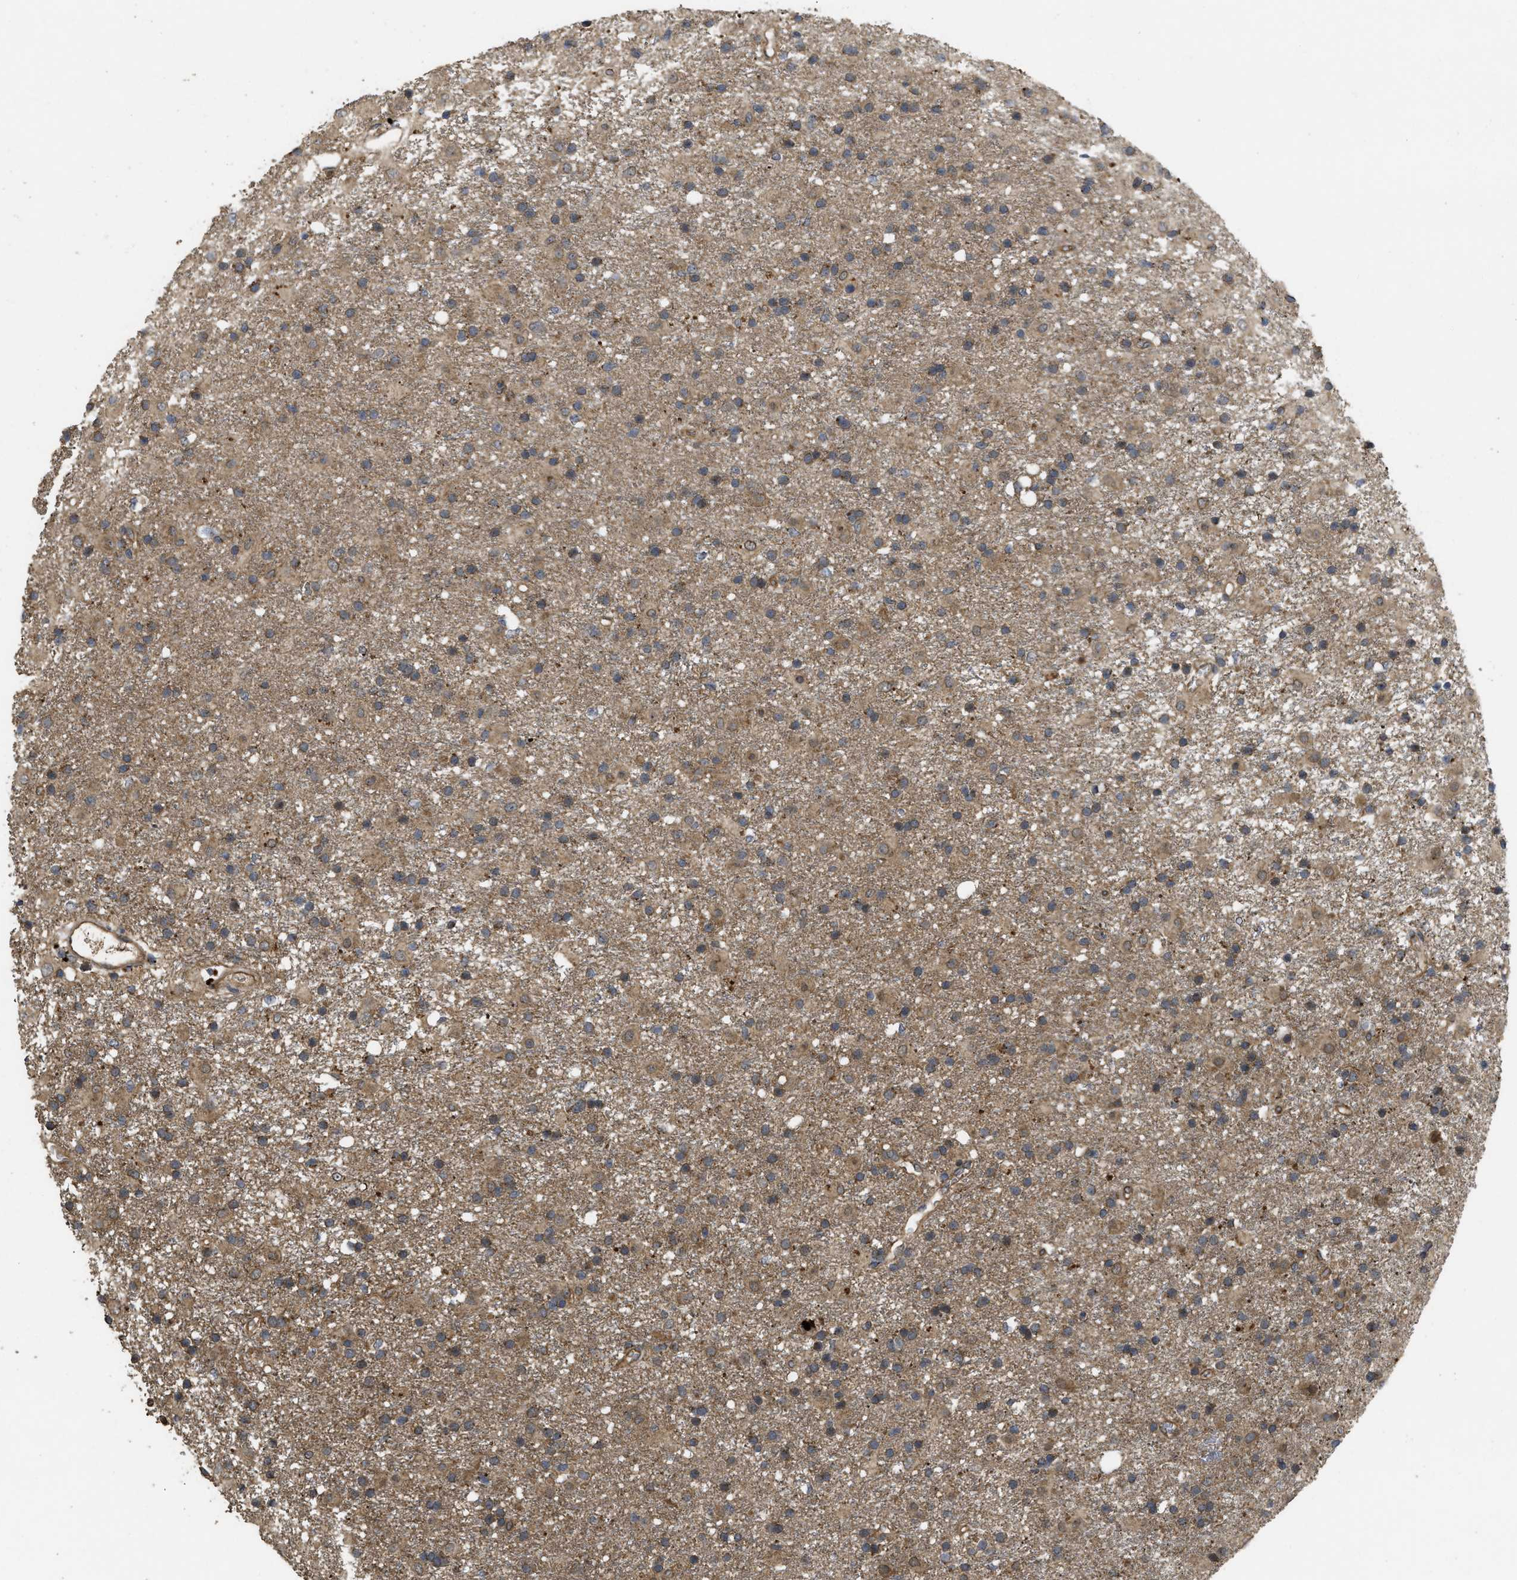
{"staining": {"intensity": "moderate", "quantity": "25%-75%", "location": "cytoplasmic/membranous"}, "tissue": "glioma", "cell_type": "Tumor cells", "image_type": "cancer", "snomed": [{"axis": "morphology", "description": "Glioma, malignant, Low grade"}, {"axis": "topography", "description": "Brain"}], "caption": "The photomicrograph demonstrates immunohistochemical staining of glioma. There is moderate cytoplasmic/membranous staining is appreciated in approximately 25%-75% of tumor cells.", "gene": "FZD6", "patient": {"sex": "male", "age": 65}}